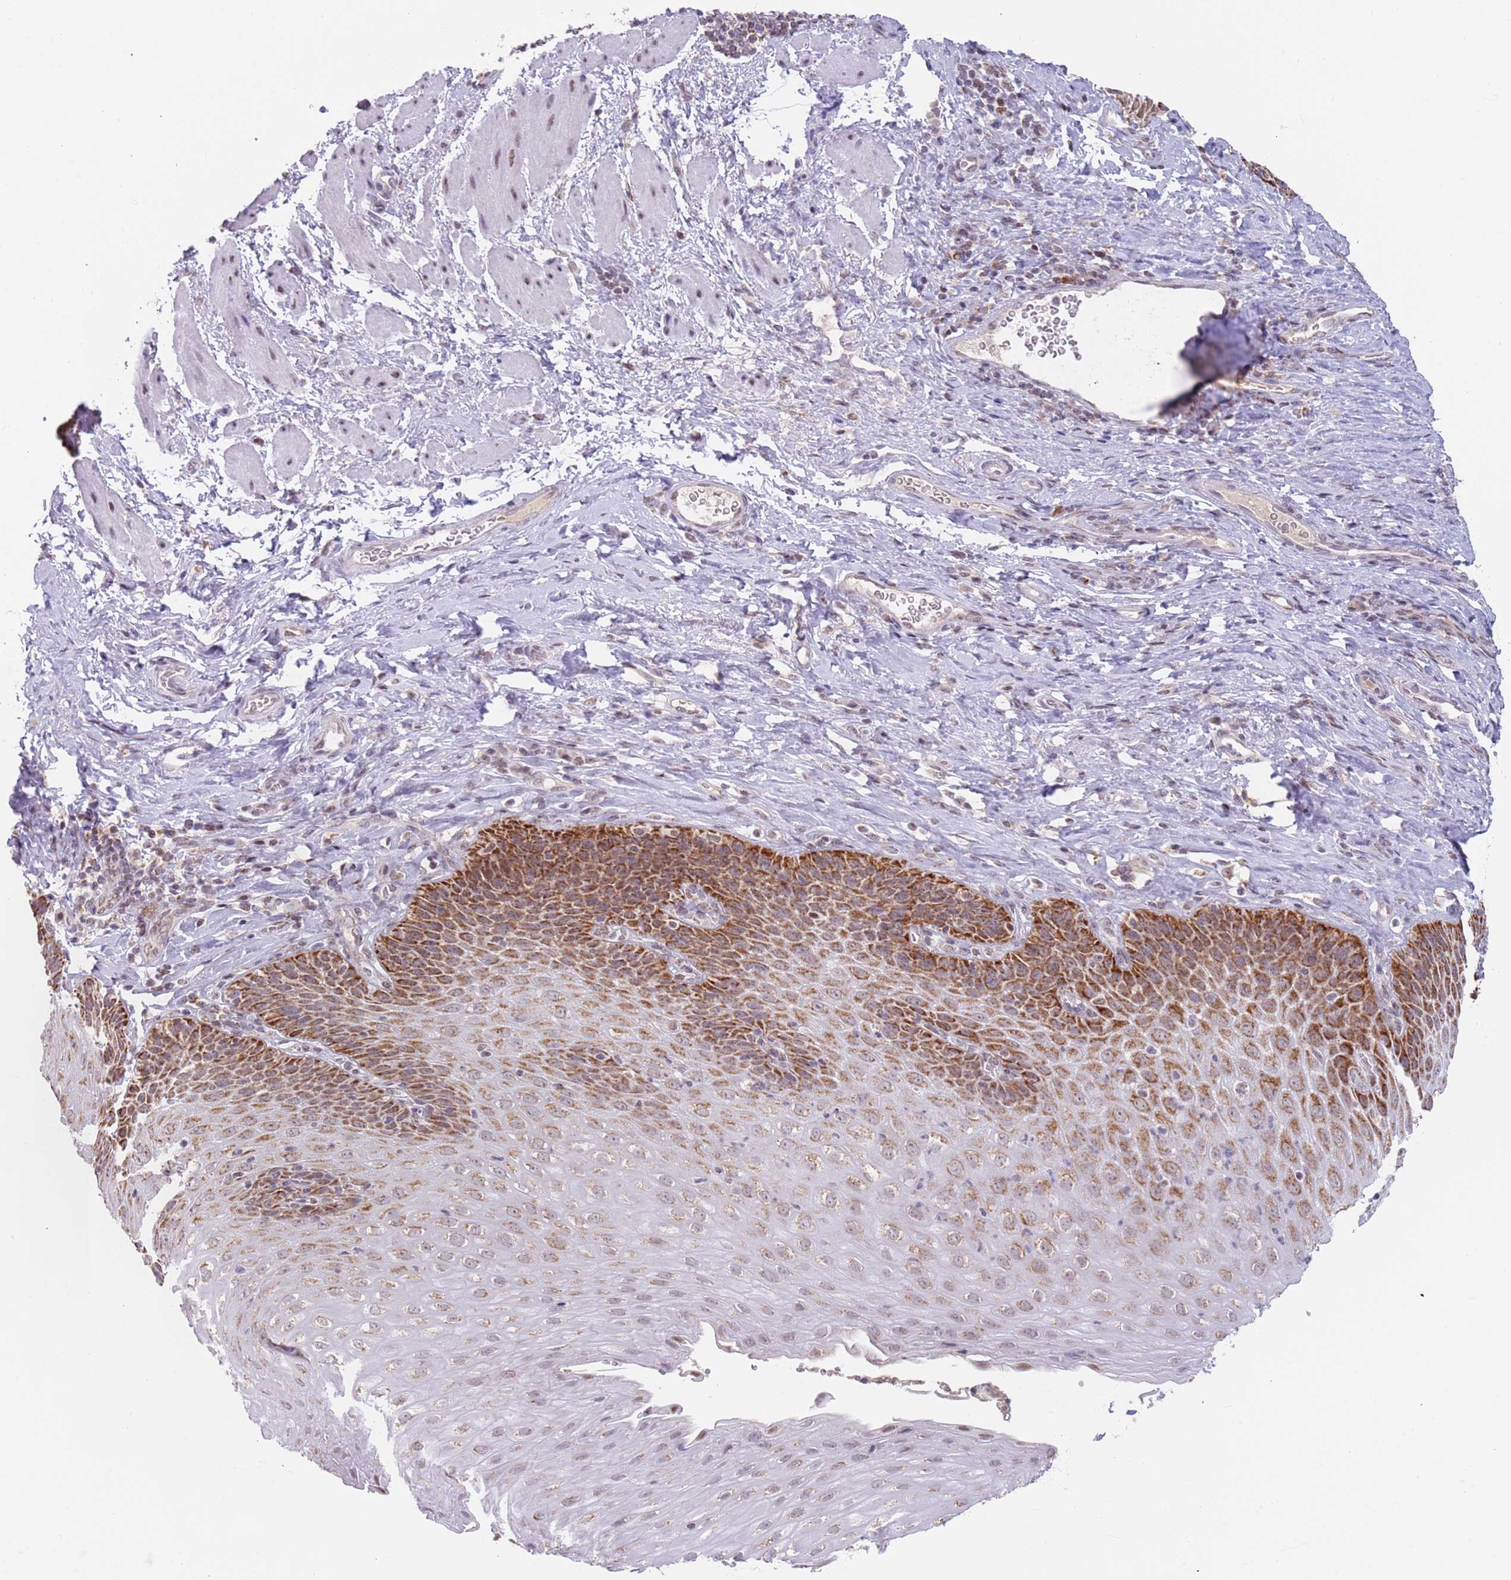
{"staining": {"intensity": "strong", "quantity": ">75%", "location": "cytoplasmic/membranous"}, "tissue": "esophagus", "cell_type": "Squamous epithelial cells", "image_type": "normal", "snomed": [{"axis": "morphology", "description": "Normal tissue, NOS"}, {"axis": "topography", "description": "Esophagus"}], "caption": "About >75% of squamous epithelial cells in benign esophagus display strong cytoplasmic/membranous protein staining as visualized by brown immunohistochemical staining.", "gene": "TIMM13", "patient": {"sex": "female", "age": 61}}